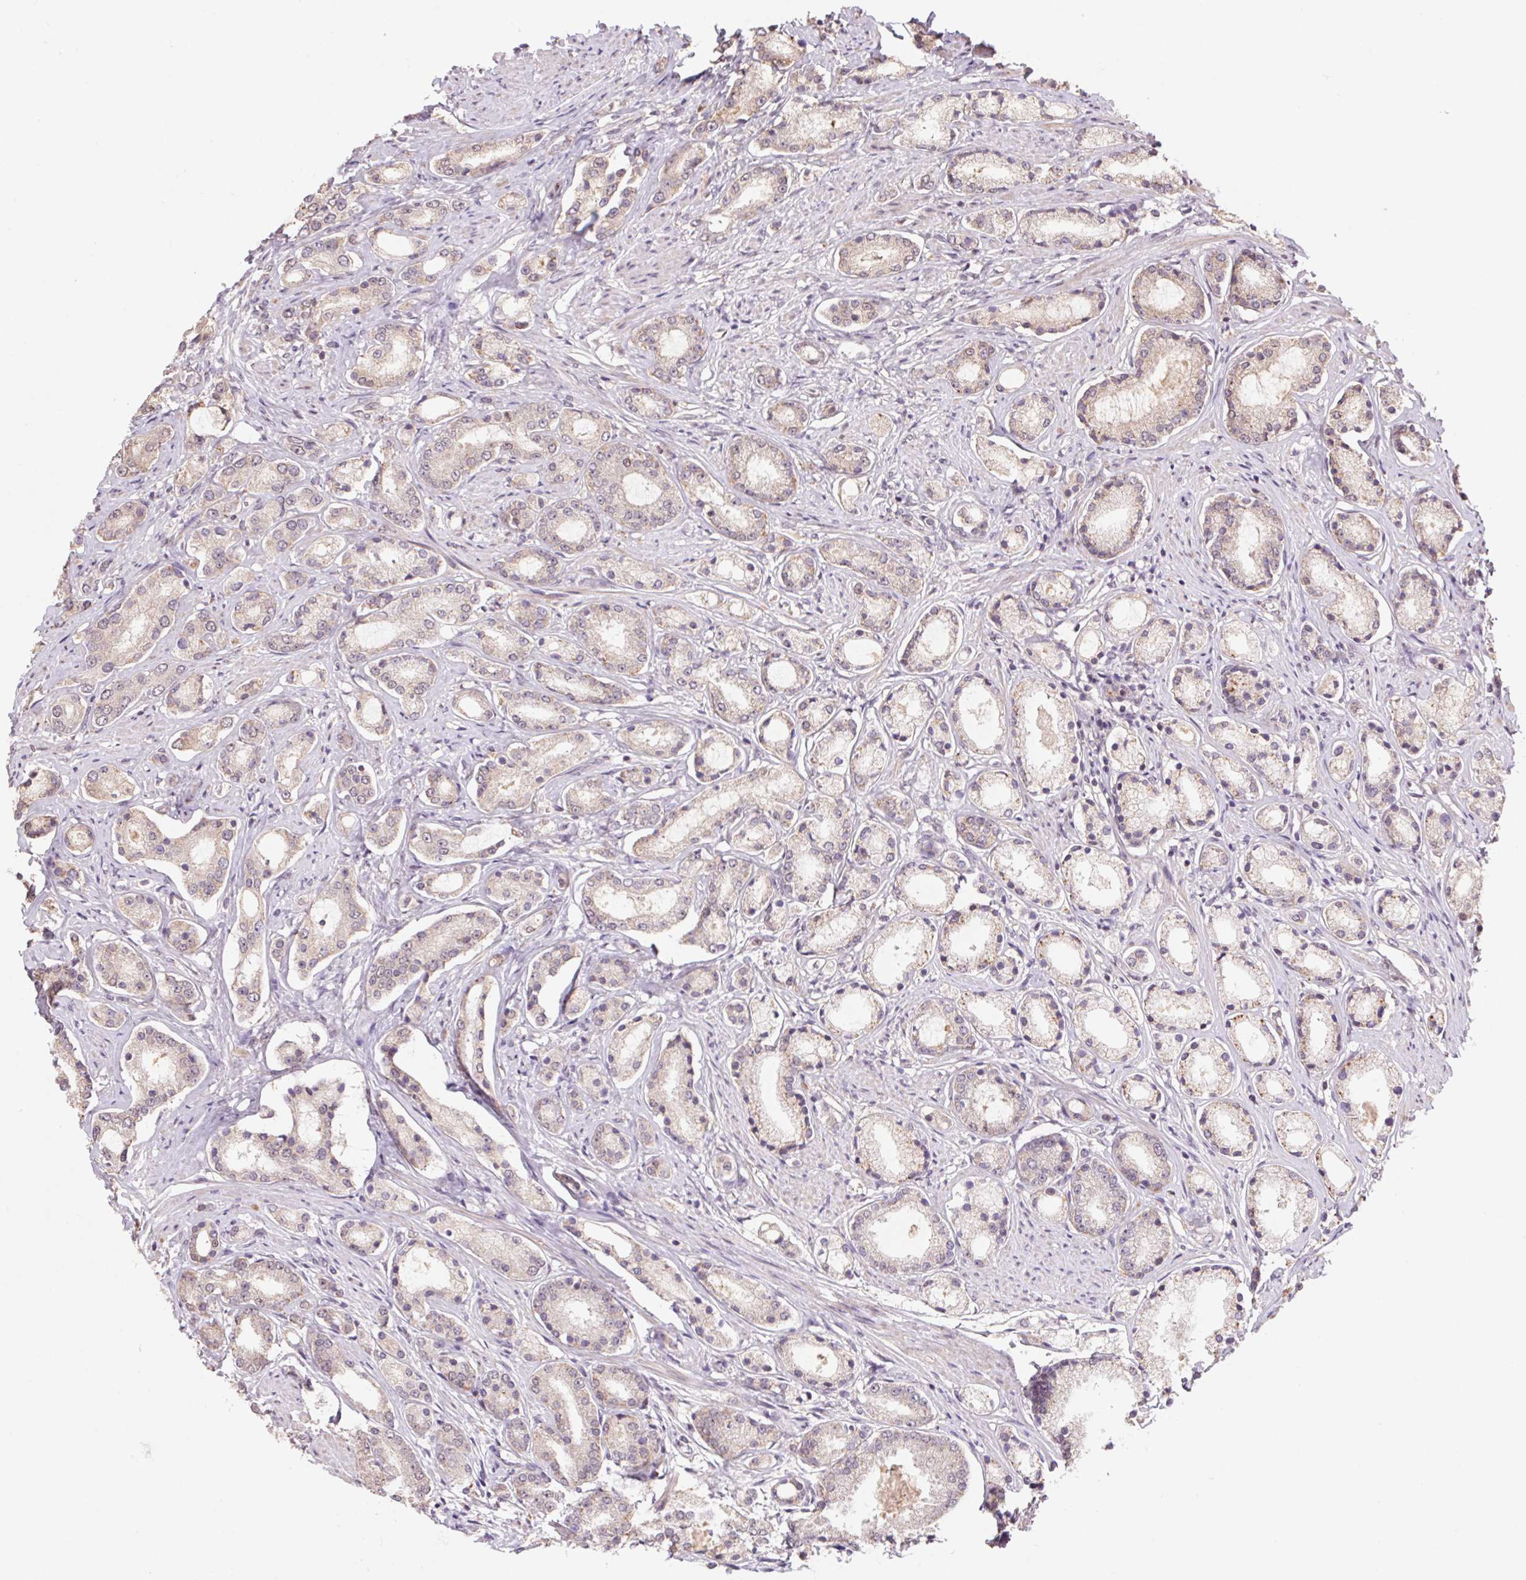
{"staining": {"intensity": "weak", "quantity": "<25%", "location": "cytoplasmic/membranous"}, "tissue": "prostate cancer", "cell_type": "Tumor cells", "image_type": "cancer", "snomed": [{"axis": "morphology", "description": "Adenocarcinoma, High grade"}, {"axis": "topography", "description": "Prostate"}], "caption": "The micrograph displays no significant expression in tumor cells of prostate cancer (adenocarcinoma (high-grade)).", "gene": "PDHA1", "patient": {"sex": "male", "age": 63}}